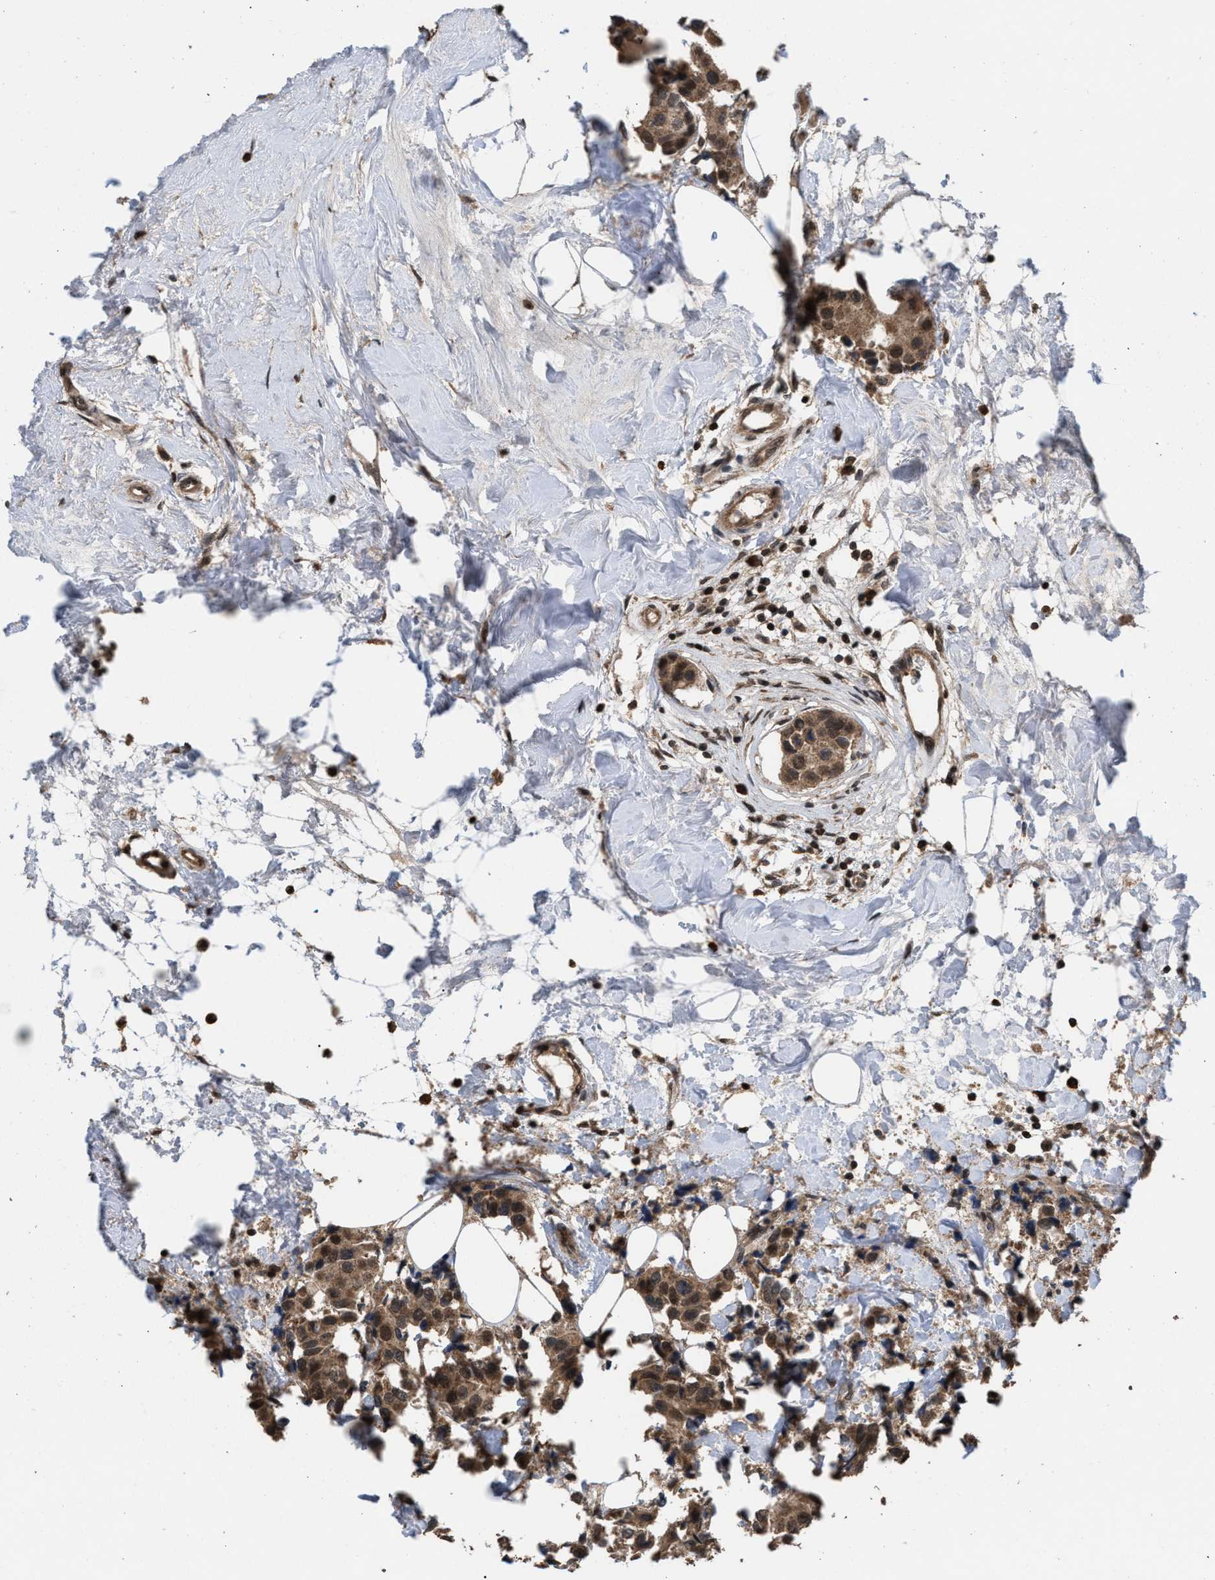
{"staining": {"intensity": "moderate", "quantity": ">75%", "location": "cytoplasmic/membranous,nuclear"}, "tissue": "breast cancer", "cell_type": "Tumor cells", "image_type": "cancer", "snomed": [{"axis": "morphology", "description": "Normal tissue, NOS"}, {"axis": "morphology", "description": "Duct carcinoma"}, {"axis": "topography", "description": "Breast"}], "caption": "Breast cancer stained with immunohistochemistry demonstrates moderate cytoplasmic/membranous and nuclear expression in approximately >75% of tumor cells.", "gene": "C9orf78", "patient": {"sex": "female", "age": 39}}